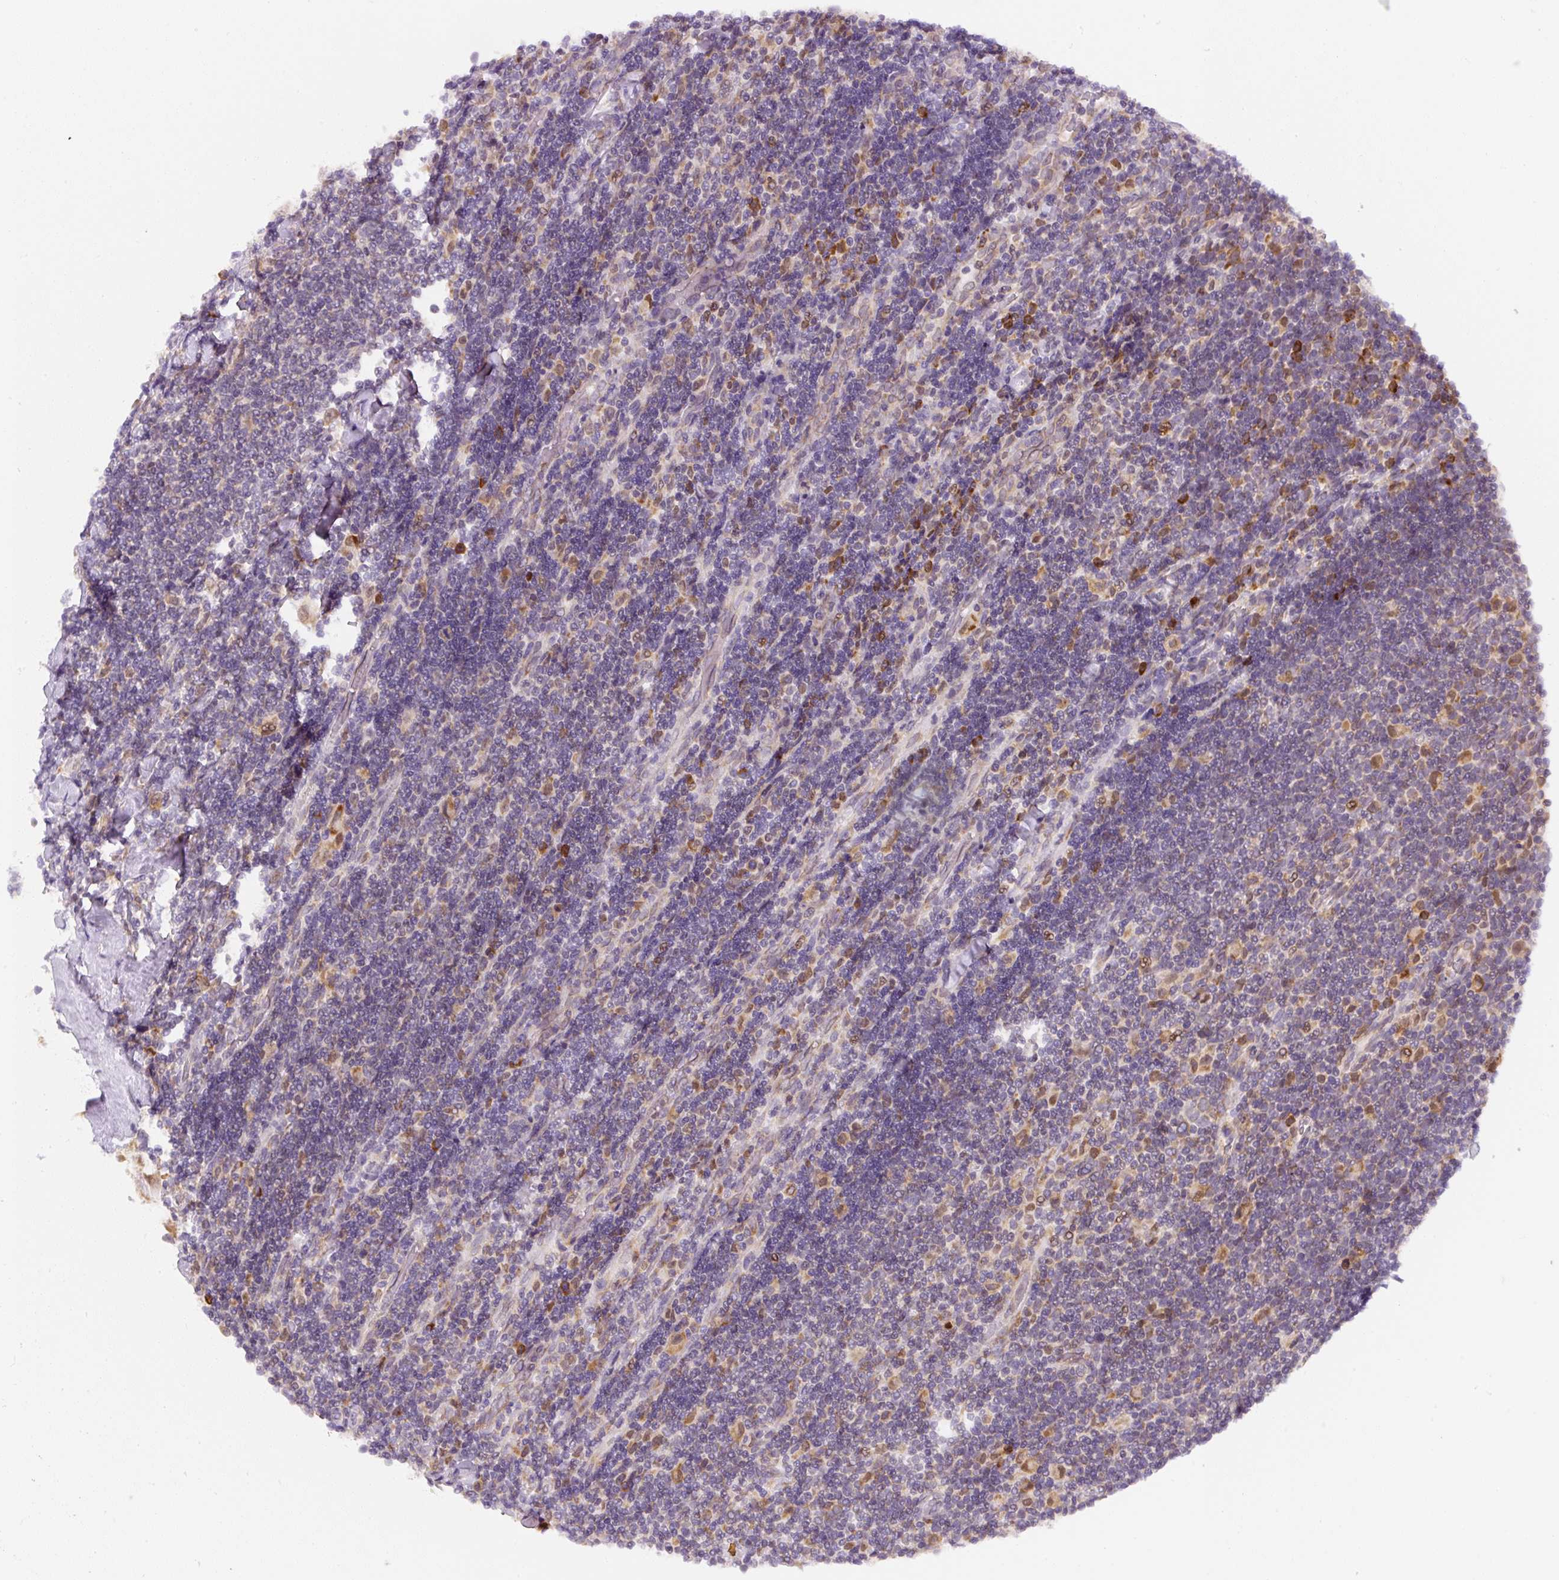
{"staining": {"intensity": "negative", "quantity": "none", "location": "none"}, "tissue": "lymphoma", "cell_type": "Tumor cells", "image_type": "cancer", "snomed": [{"axis": "morphology", "description": "Malignant lymphoma, non-Hodgkin's type, Low grade"}, {"axis": "topography", "description": "Lymph node"}], "caption": "High magnification brightfield microscopy of lymphoma stained with DAB (3,3'-diaminobenzidine) (brown) and counterstained with hematoxylin (blue): tumor cells show no significant expression. (Stains: DAB (3,3'-diaminobenzidine) IHC with hematoxylin counter stain, Microscopy: brightfield microscopy at high magnification).", "gene": "DDOST", "patient": {"sex": "male", "age": 52}}